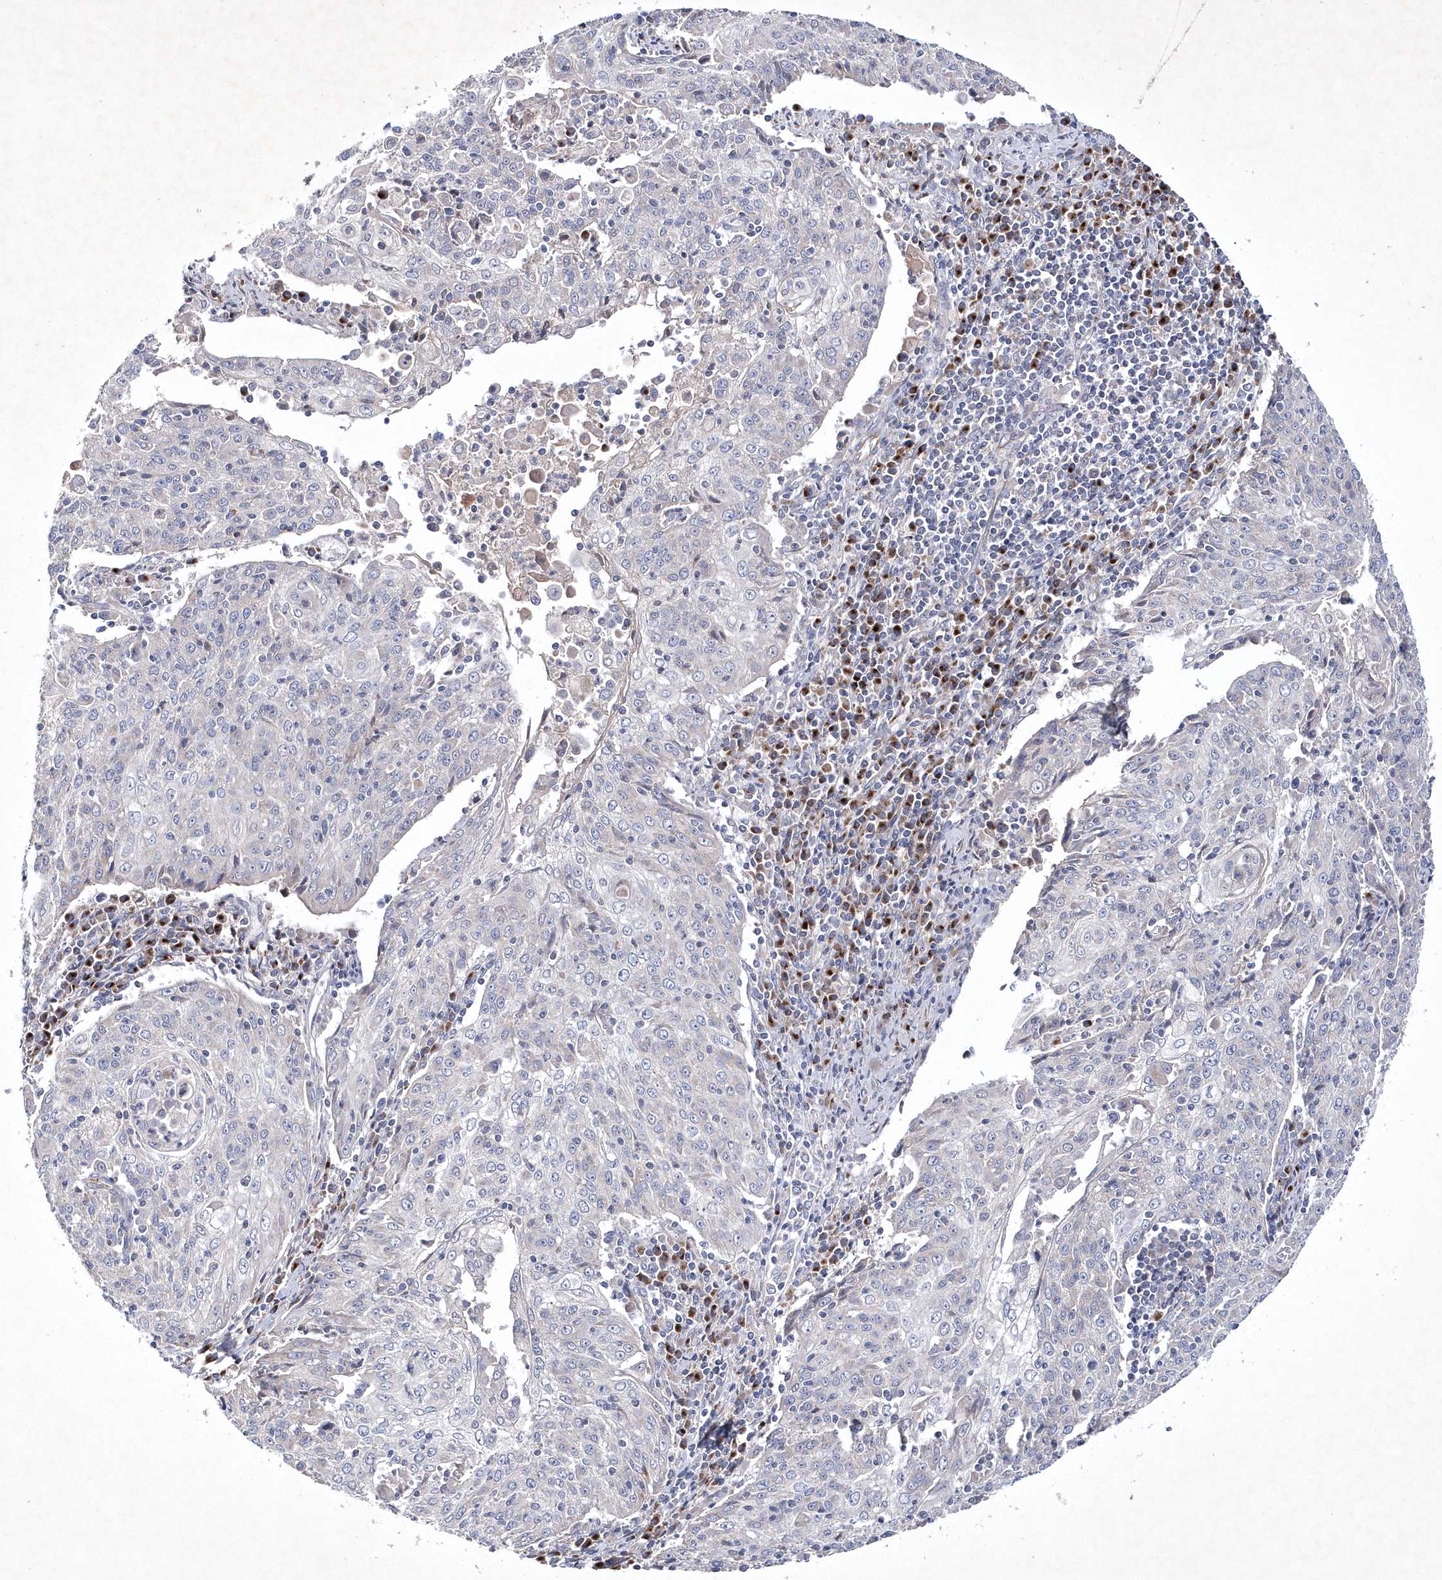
{"staining": {"intensity": "negative", "quantity": "none", "location": "none"}, "tissue": "cervical cancer", "cell_type": "Tumor cells", "image_type": "cancer", "snomed": [{"axis": "morphology", "description": "Squamous cell carcinoma, NOS"}, {"axis": "topography", "description": "Cervix"}], "caption": "There is no significant expression in tumor cells of cervical cancer (squamous cell carcinoma).", "gene": "METTL8", "patient": {"sex": "female", "age": 48}}